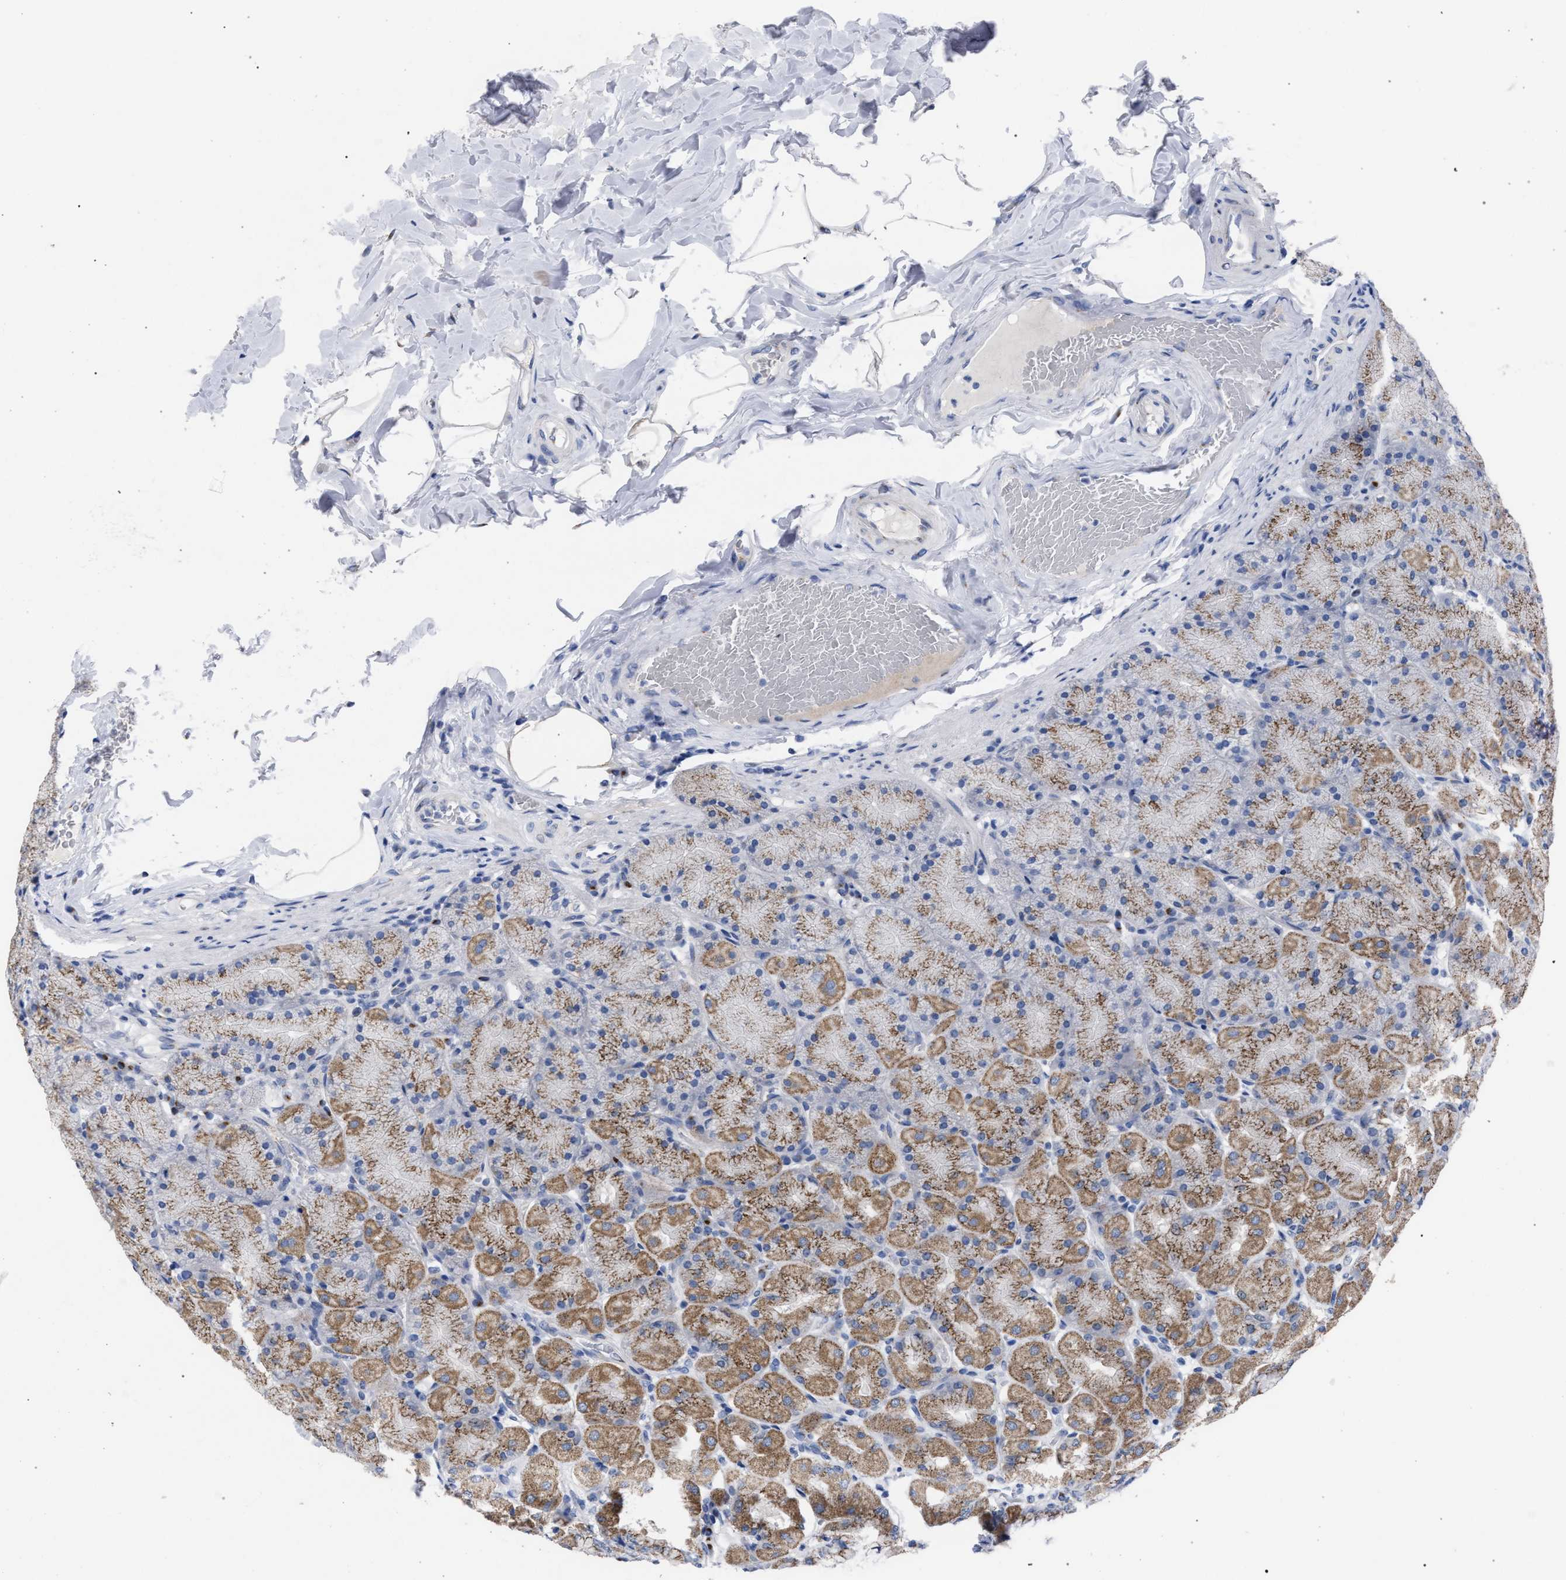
{"staining": {"intensity": "moderate", "quantity": ">75%", "location": "cytoplasmic/membranous"}, "tissue": "stomach", "cell_type": "Glandular cells", "image_type": "normal", "snomed": [{"axis": "morphology", "description": "Normal tissue, NOS"}, {"axis": "topography", "description": "Stomach, upper"}], "caption": "An IHC histopathology image of benign tissue is shown. Protein staining in brown highlights moderate cytoplasmic/membranous positivity in stomach within glandular cells.", "gene": "GOLGA2", "patient": {"sex": "female", "age": 56}}